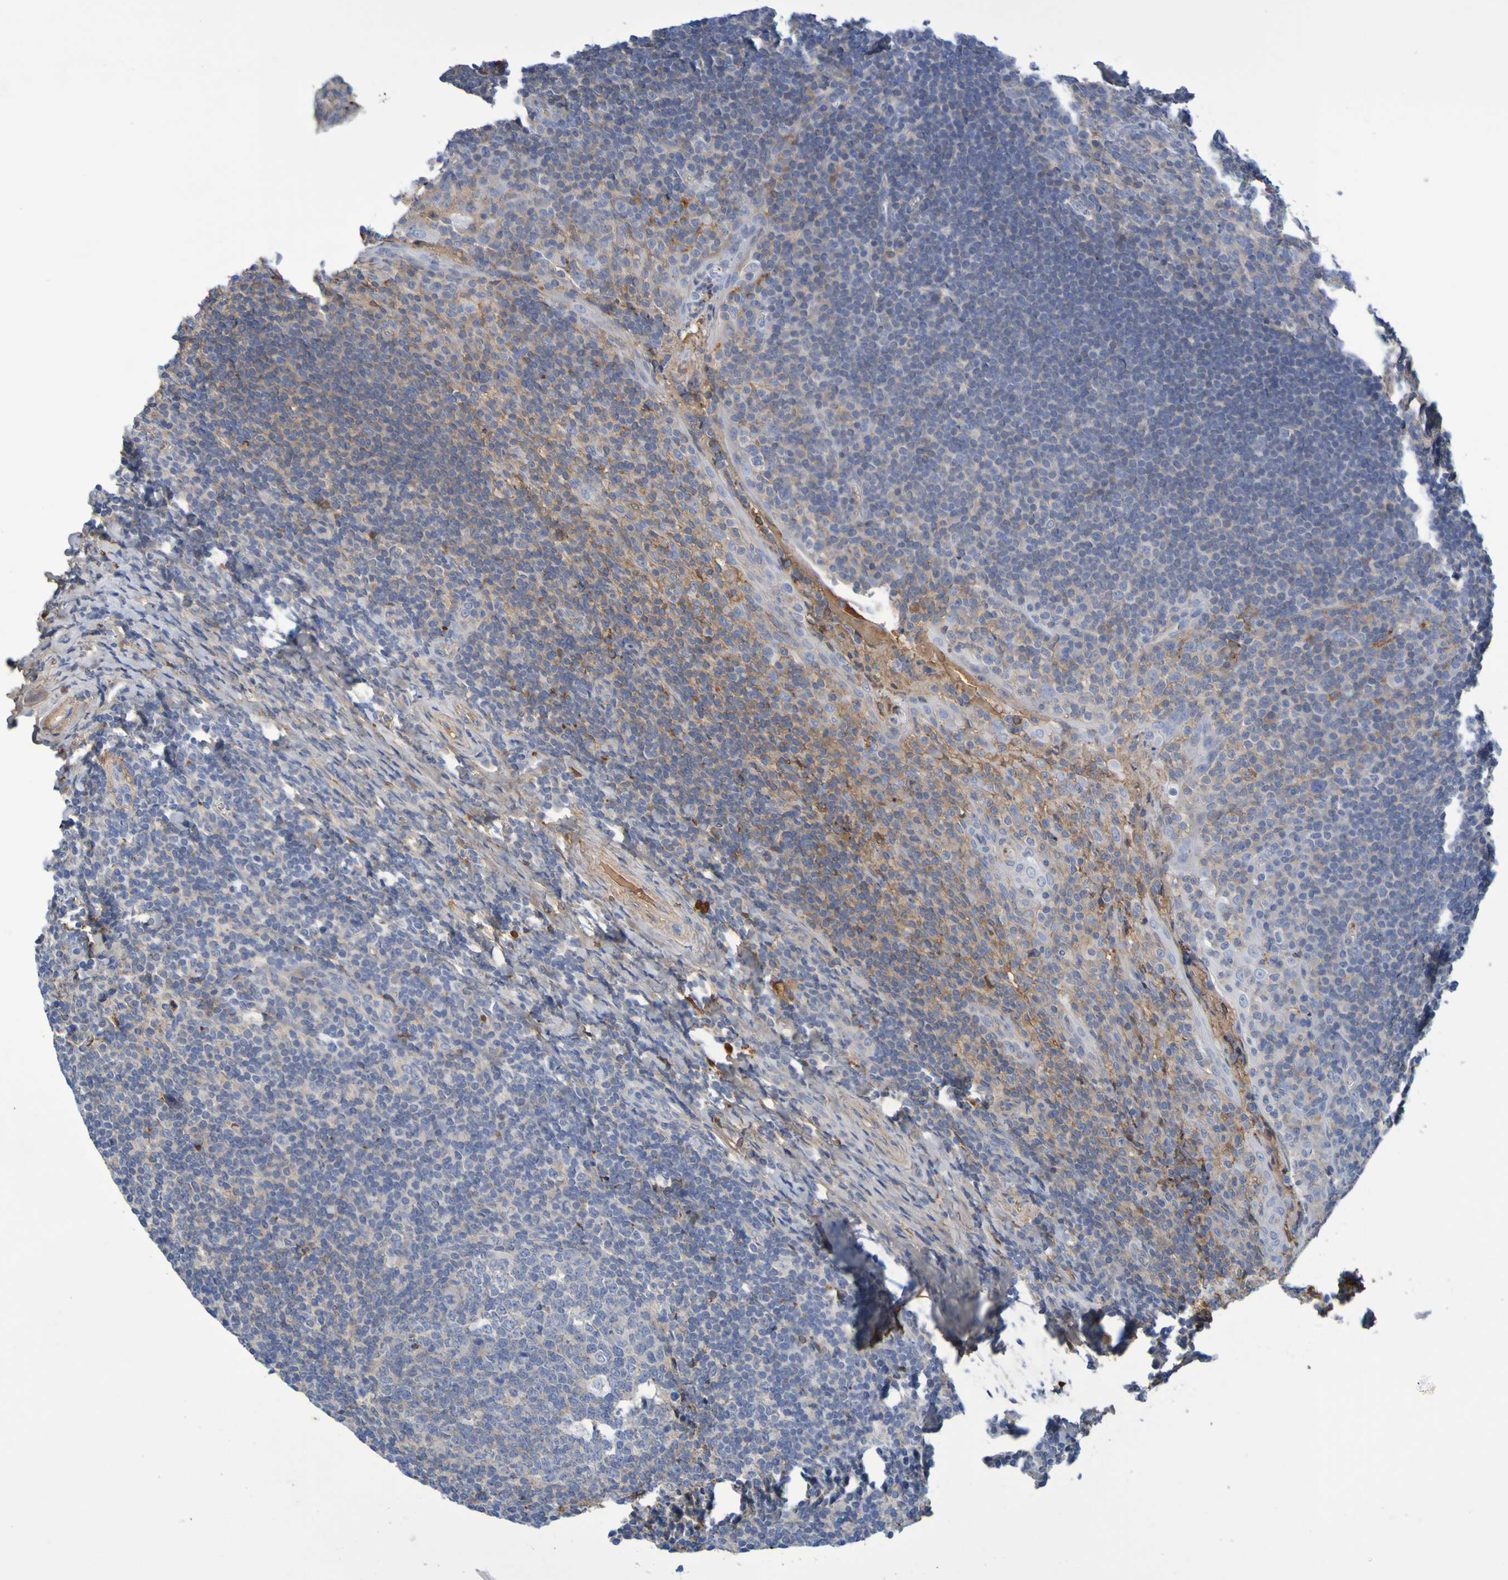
{"staining": {"intensity": "weak", "quantity": "25%-75%", "location": "cytoplasmic/membranous"}, "tissue": "tonsil", "cell_type": "Germinal center cells", "image_type": "normal", "snomed": [{"axis": "morphology", "description": "Normal tissue, NOS"}, {"axis": "topography", "description": "Tonsil"}], "caption": "A brown stain labels weak cytoplasmic/membranous staining of a protein in germinal center cells of benign tonsil.", "gene": "GAB3", "patient": {"sex": "male", "age": 37}}